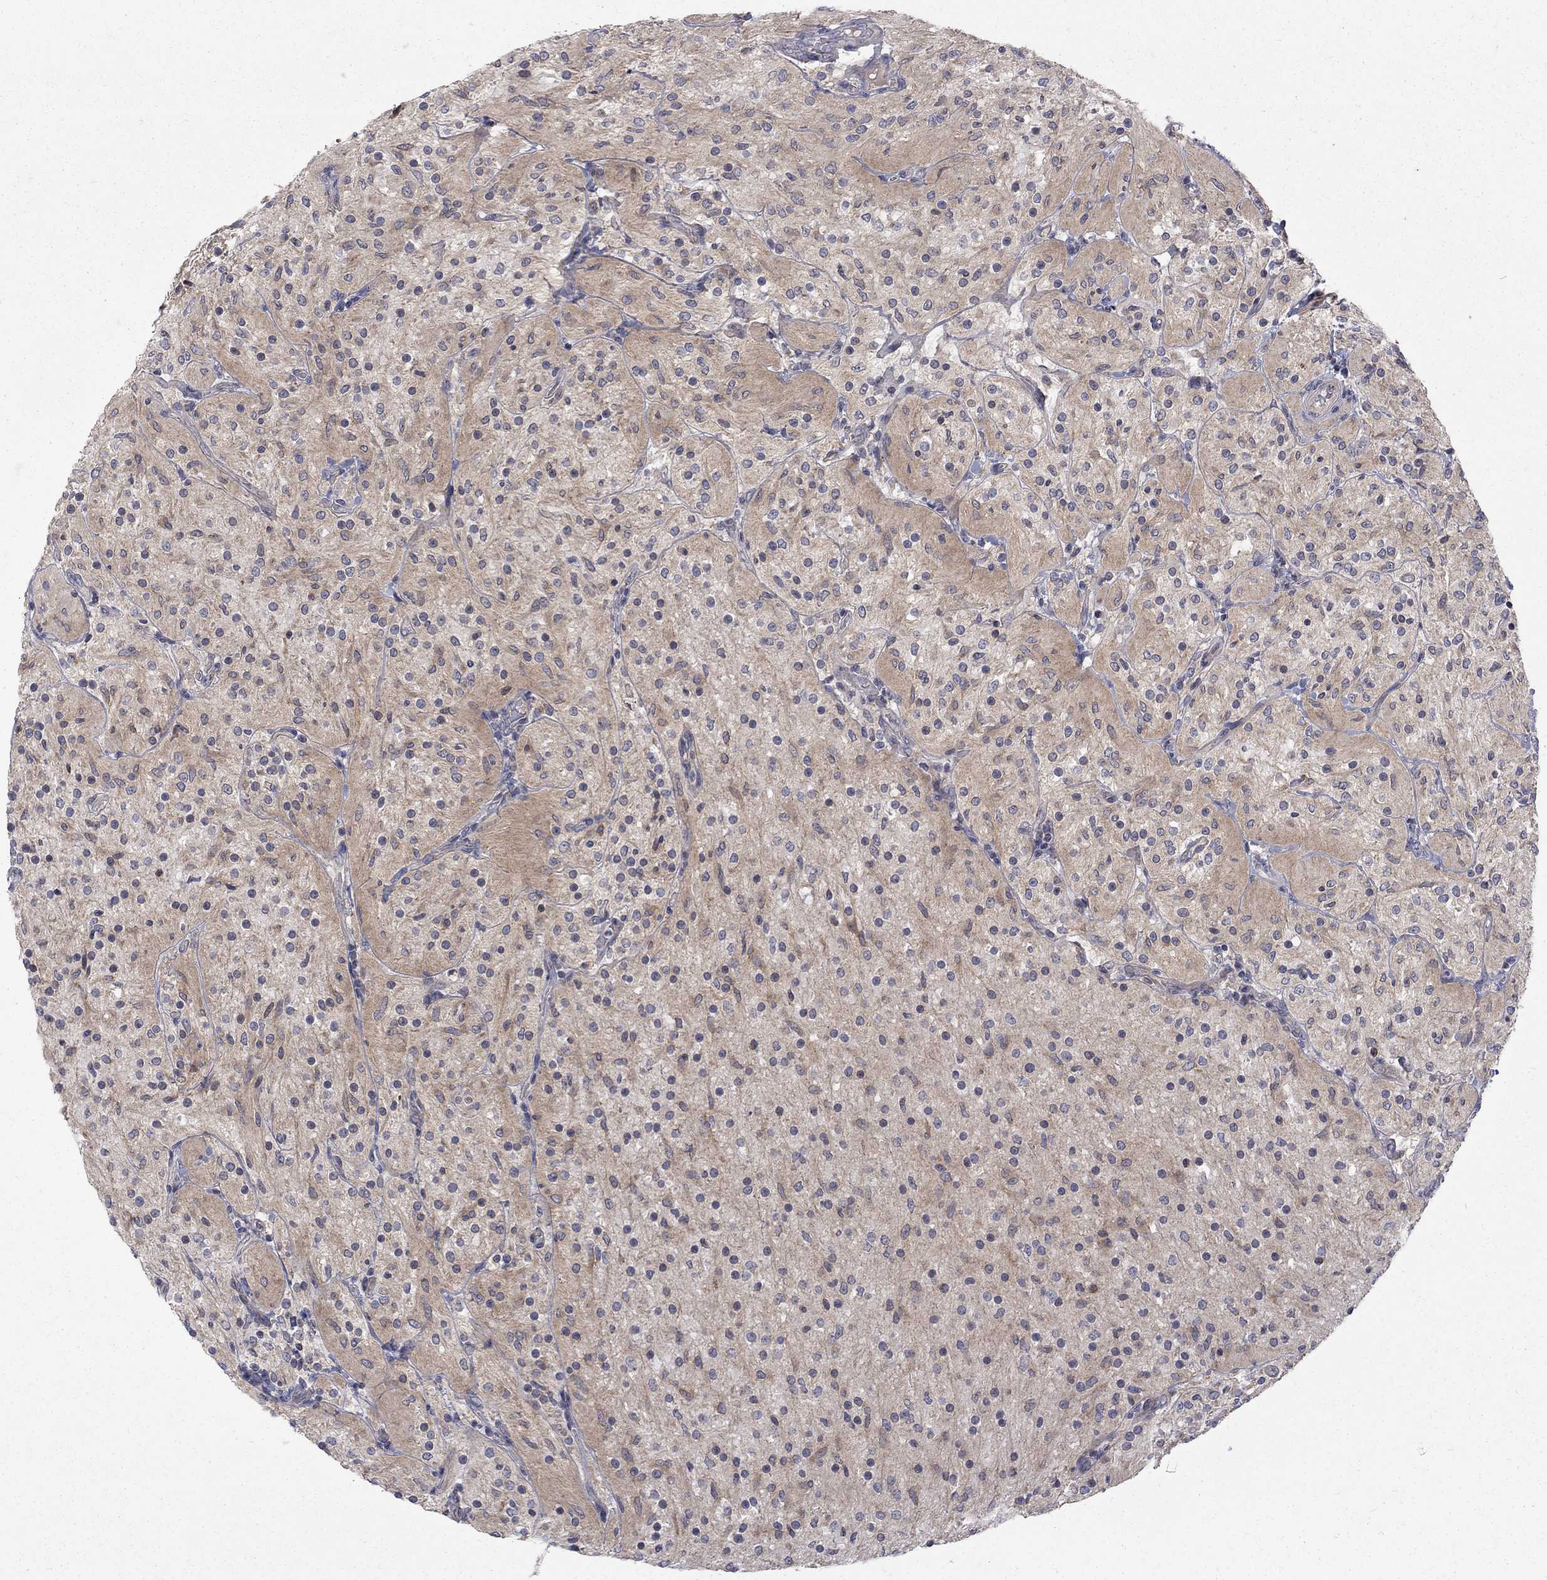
{"staining": {"intensity": "negative", "quantity": "none", "location": "none"}, "tissue": "glioma", "cell_type": "Tumor cells", "image_type": "cancer", "snomed": [{"axis": "morphology", "description": "Glioma, malignant, Low grade"}, {"axis": "topography", "description": "Brain"}], "caption": "This is a photomicrograph of immunohistochemistry staining of glioma, which shows no positivity in tumor cells.", "gene": "SH2B1", "patient": {"sex": "male", "age": 3}}